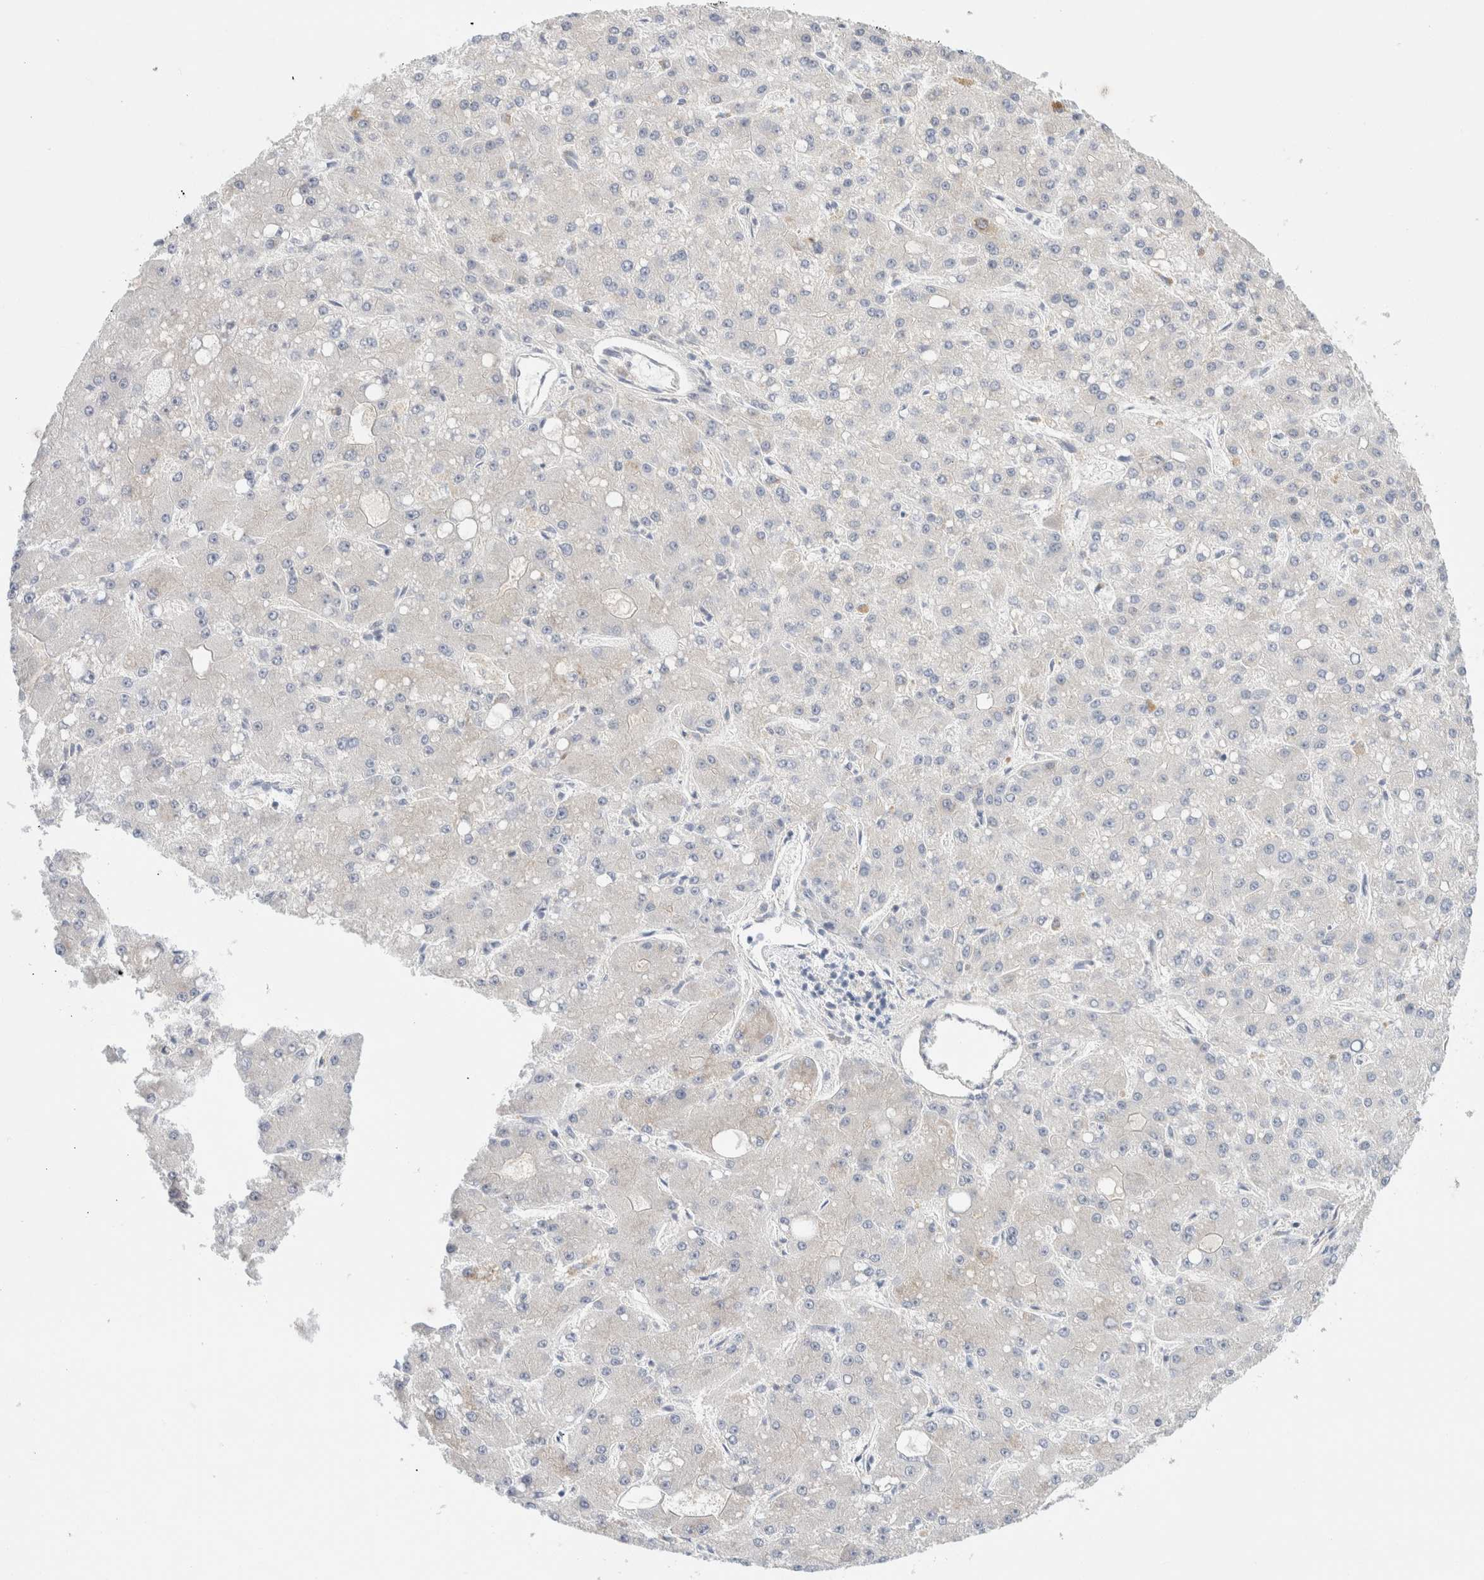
{"staining": {"intensity": "negative", "quantity": "none", "location": "none"}, "tissue": "liver cancer", "cell_type": "Tumor cells", "image_type": "cancer", "snomed": [{"axis": "morphology", "description": "Carcinoma, Hepatocellular, NOS"}, {"axis": "topography", "description": "Liver"}], "caption": "DAB immunohistochemical staining of human liver hepatocellular carcinoma demonstrates no significant staining in tumor cells.", "gene": "SDR16C5", "patient": {"sex": "male", "age": 67}}